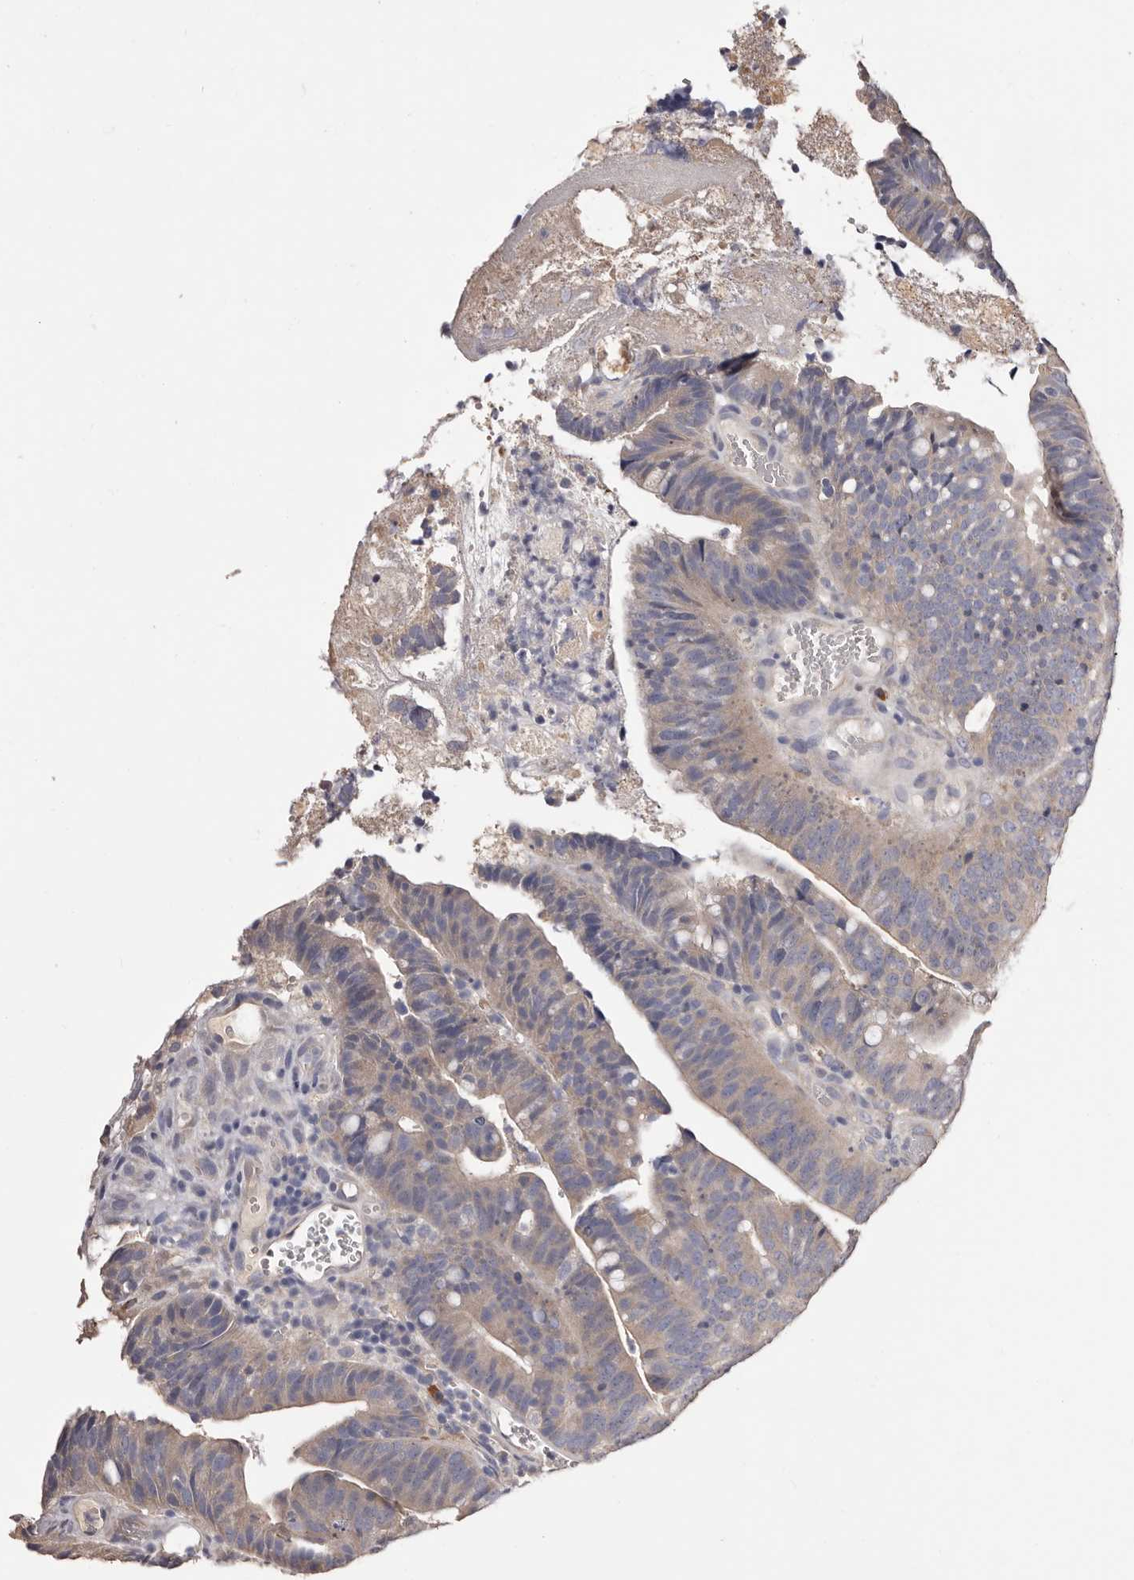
{"staining": {"intensity": "weak", "quantity": "<25%", "location": "cytoplasmic/membranous"}, "tissue": "colorectal cancer", "cell_type": "Tumor cells", "image_type": "cancer", "snomed": [{"axis": "morphology", "description": "Adenocarcinoma, NOS"}, {"axis": "topography", "description": "Colon"}], "caption": "There is no significant staining in tumor cells of colorectal cancer (adenocarcinoma).", "gene": "ETNK1", "patient": {"sex": "female", "age": 66}}